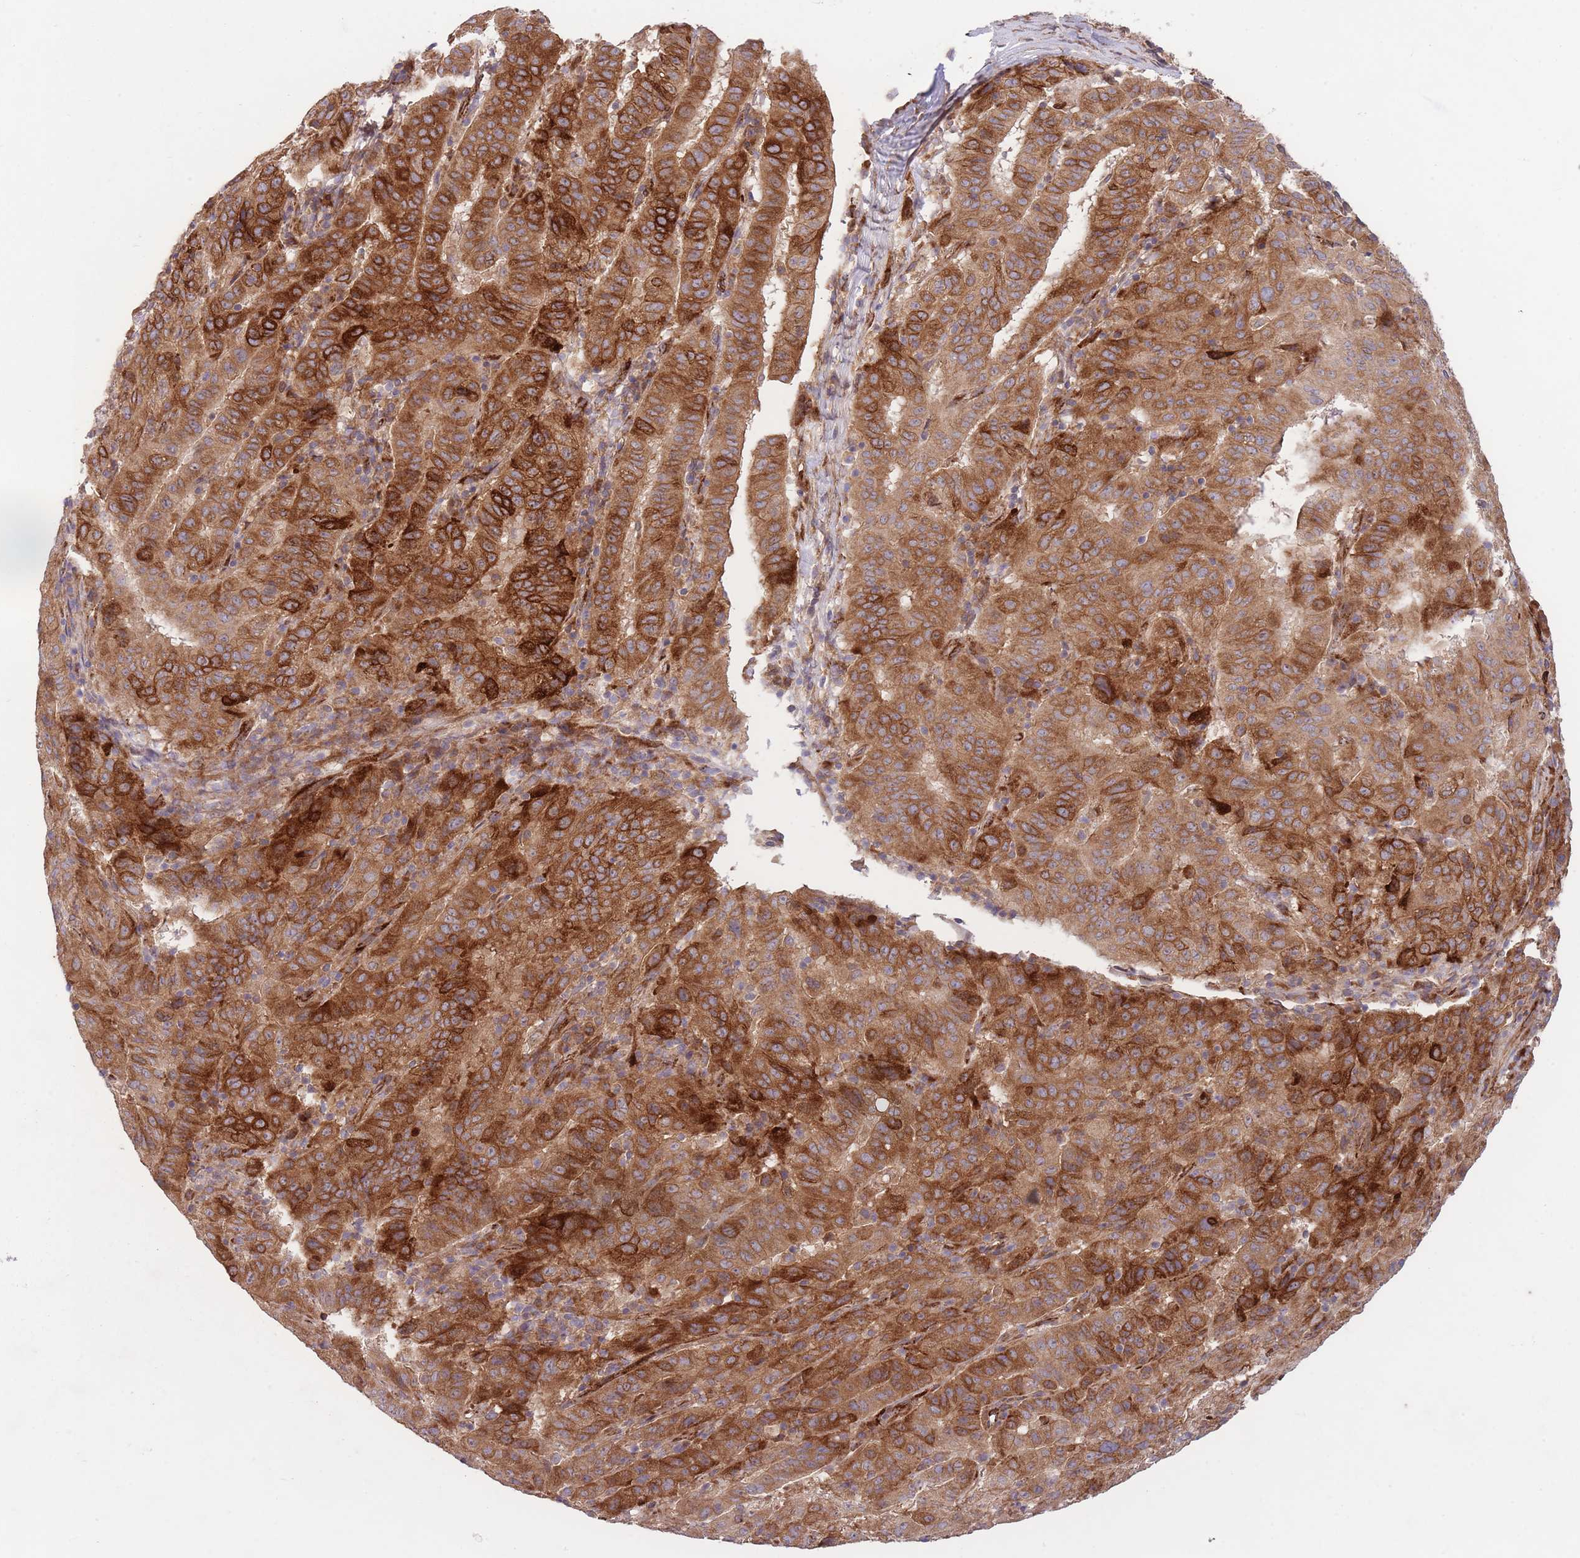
{"staining": {"intensity": "strong", "quantity": ">75%", "location": "cytoplasmic/membranous"}, "tissue": "pancreatic cancer", "cell_type": "Tumor cells", "image_type": "cancer", "snomed": [{"axis": "morphology", "description": "Adenocarcinoma, NOS"}, {"axis": "topography", "description": "Pancreas"}], "caption": "Adenocarcinoma (pancreatic) stained for a protein exhibits strong cytoplasmic/membranous positivity in tumor cells.", "gene": "CISH", "patient": {"sex": "male", "age": 63}}